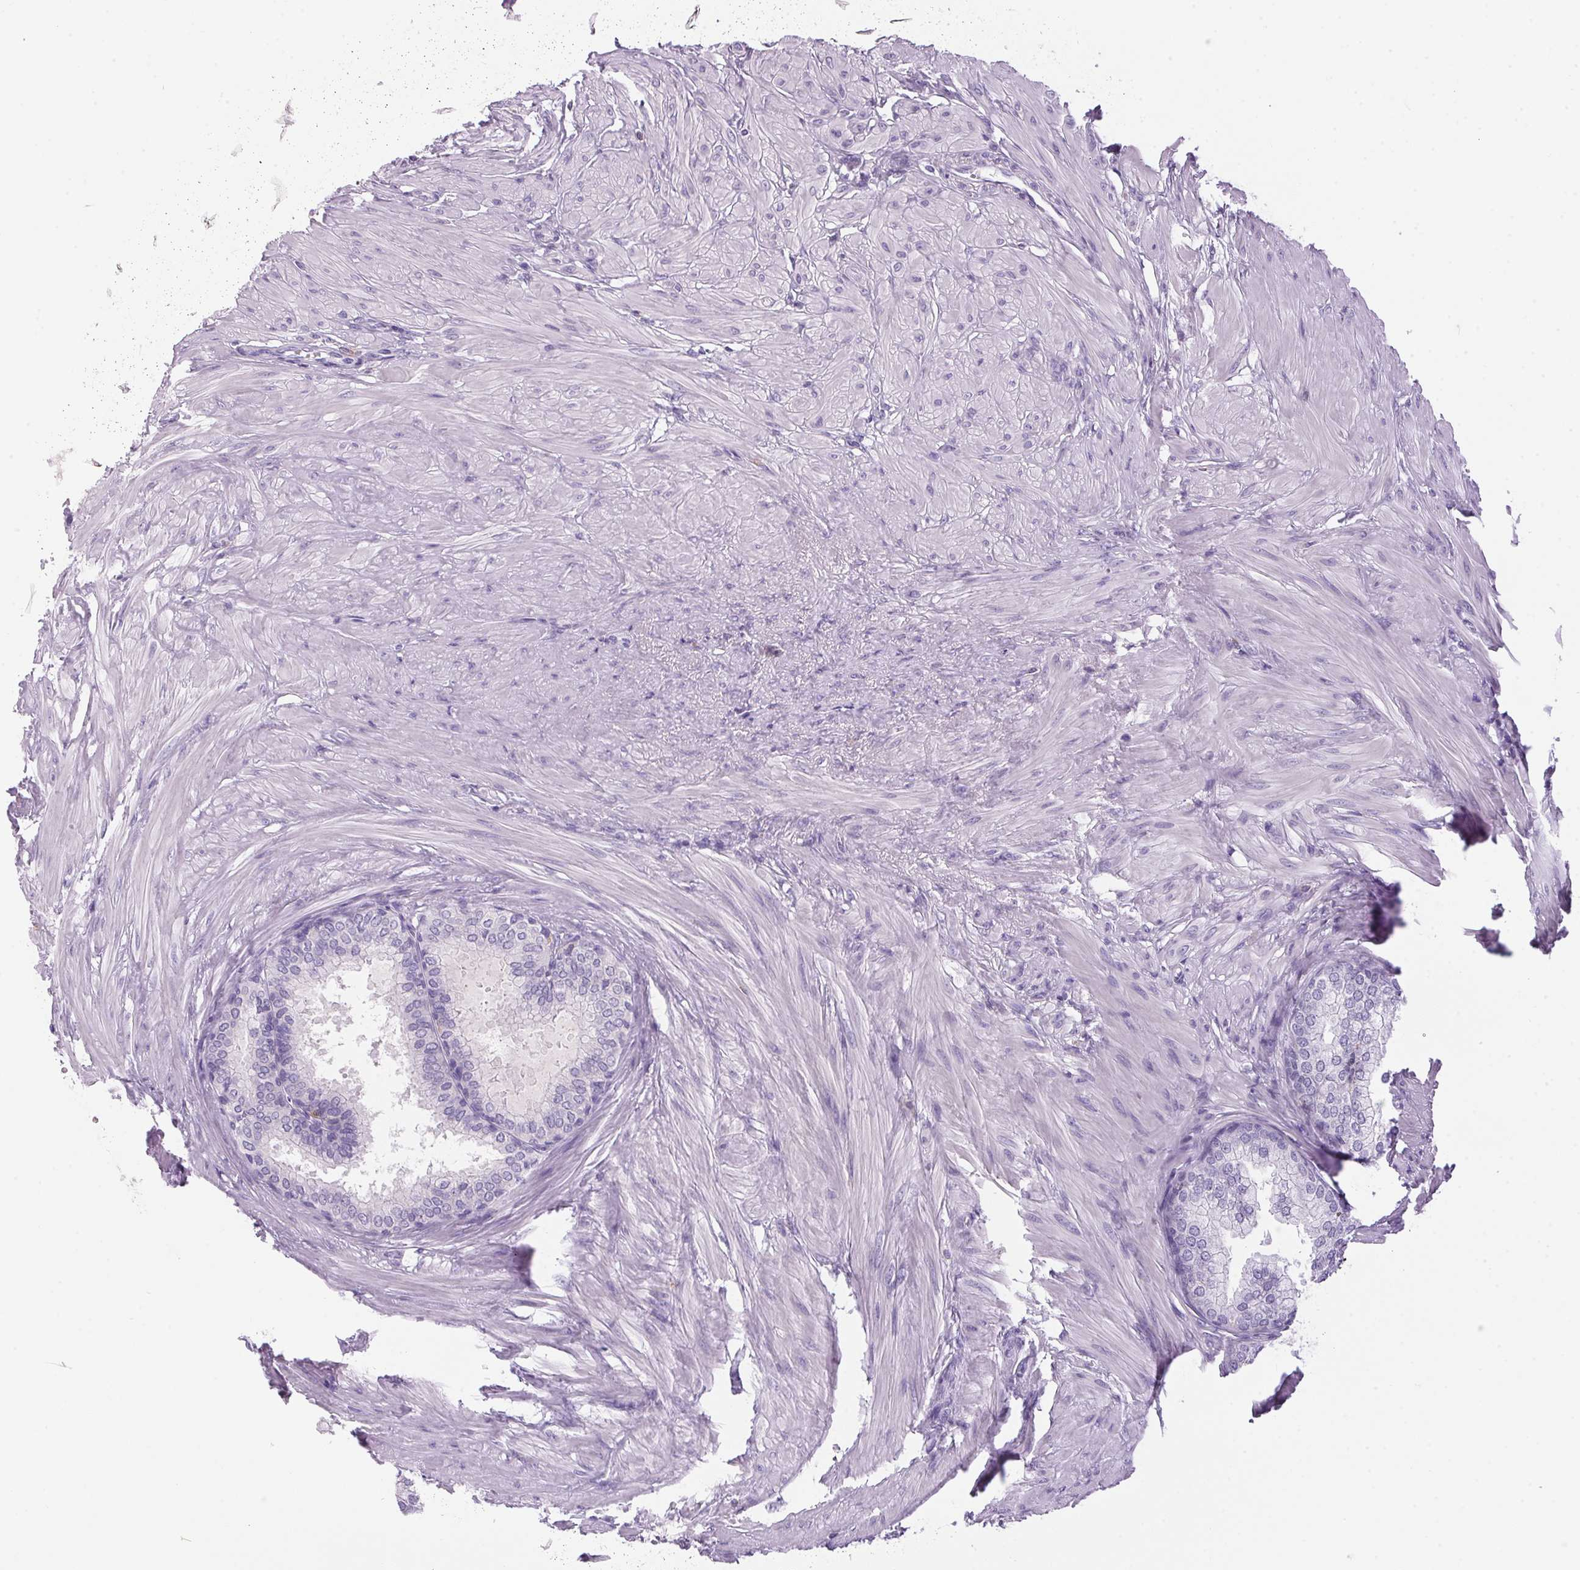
{"staining": {"intensity": "negative", "quantity": "none", "location": "none"}, "tissue": "prostate", "cell_type": "Glandular cells", "image_type": "normal", "snomed": [{"axis": "morphology", "description": "Normal tissue, NOS"}, {"axis": "topography", "description": "Prostate"}, {"axis": "topography", "description": "Peripheral nerve tissue"}], "caption": "This is an IHC micrograph of benign human prostate. There is no staining in glandular cells.", "gene": "S100A2", "patient": {"sex": "male", "age": 55}}